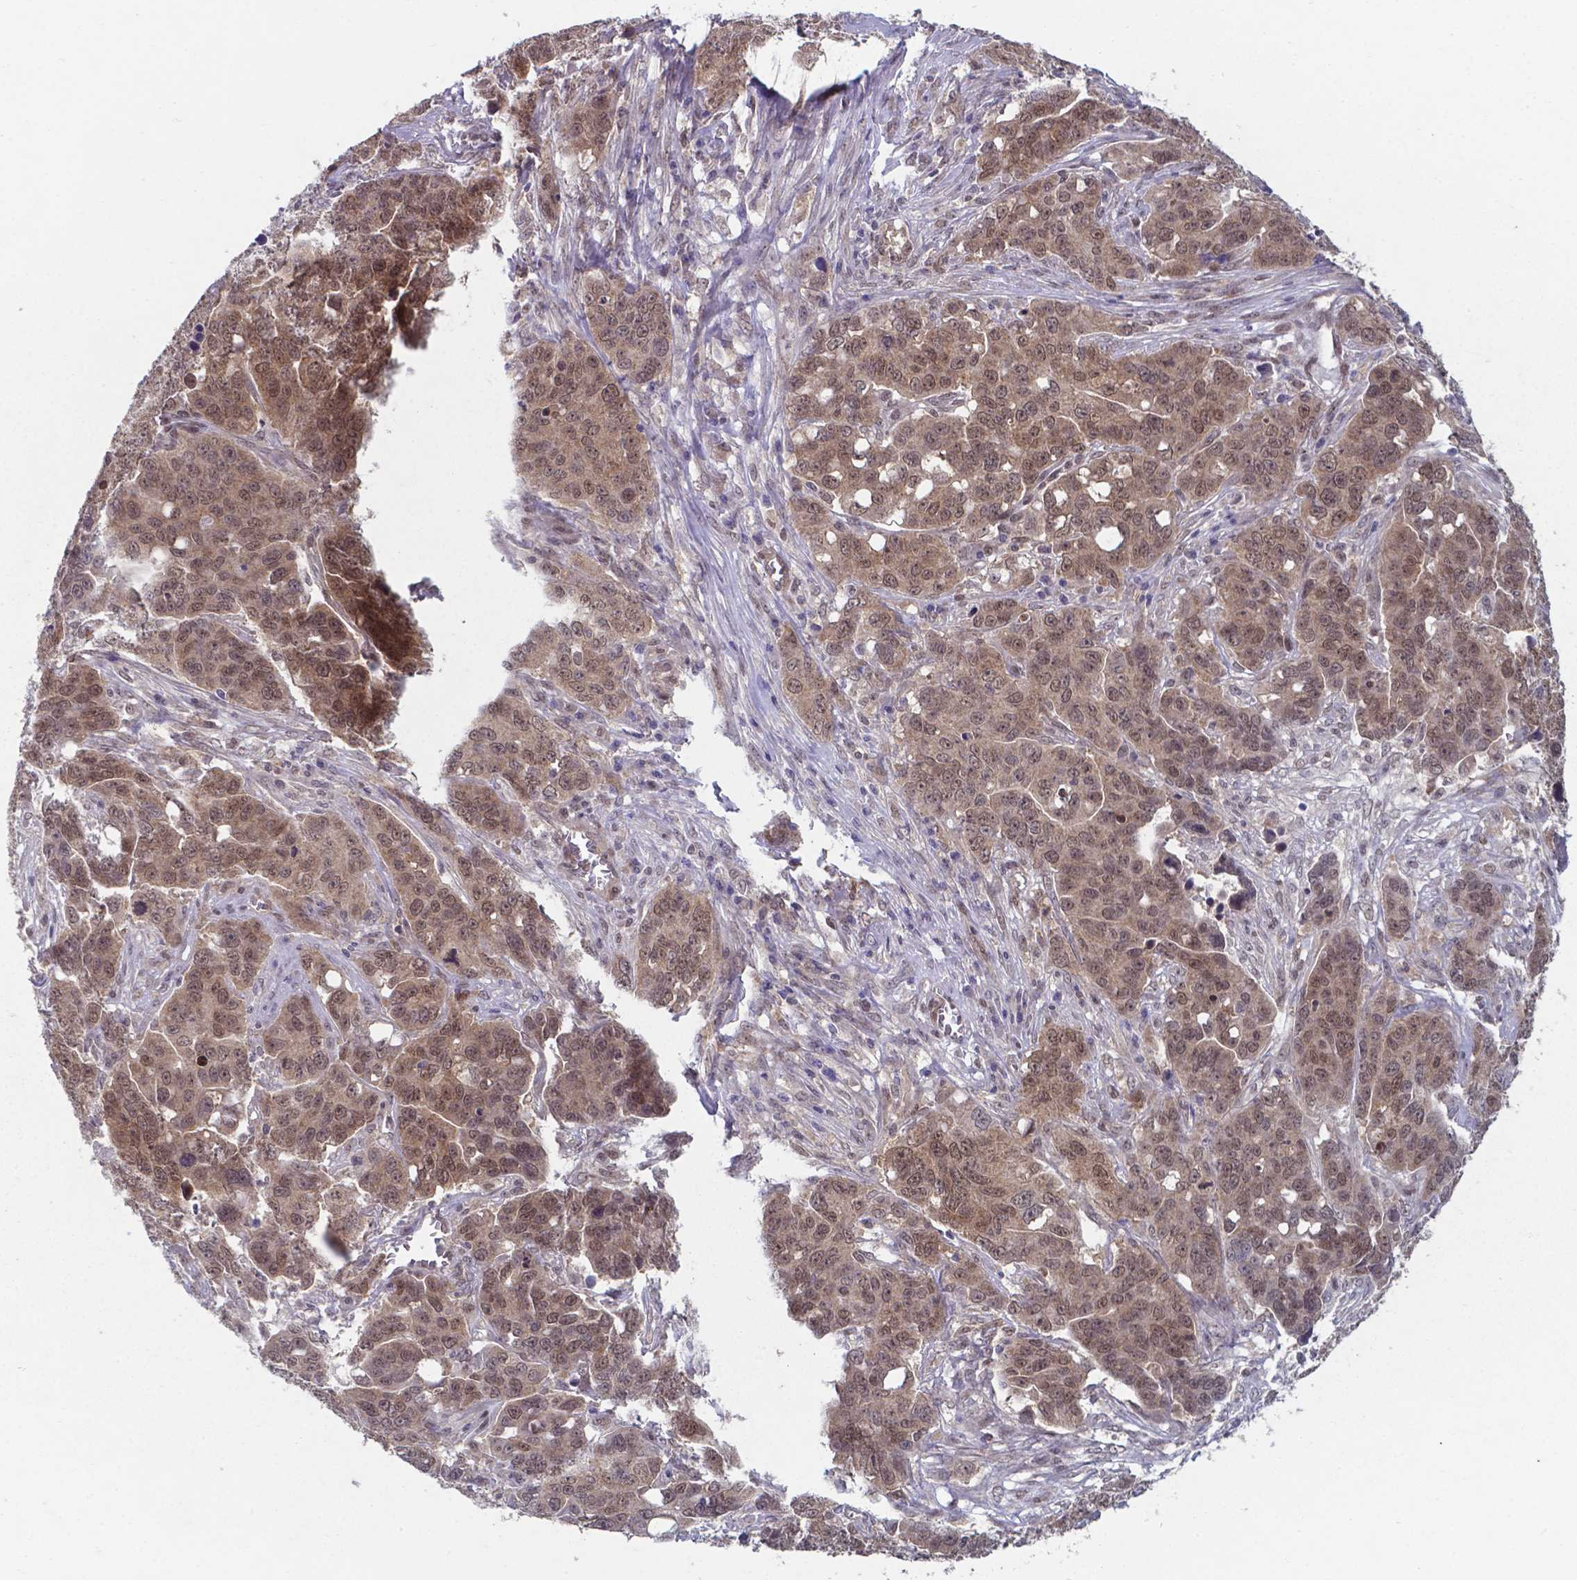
{"staining": {"intensity": "moderate", "quantity": ">75%", "location": "nuclear"}, "tissue": "ovarian cancer", "cell_type": "Tumor cells", "image_type": "cancer", "snomed": [{"axis": "morphology", "description": "Carcinoma, endometroid"}, {"axis": "topography", "description": "Ovary"}], "caption": "Ovarian endometroid carcinoma stained for a protein (brown) shows moderate nuclear positive expression in approximately >75% of tumor cells.", "gene": "UBE2E2", "patient": {"sex": "female", "age": 78}}